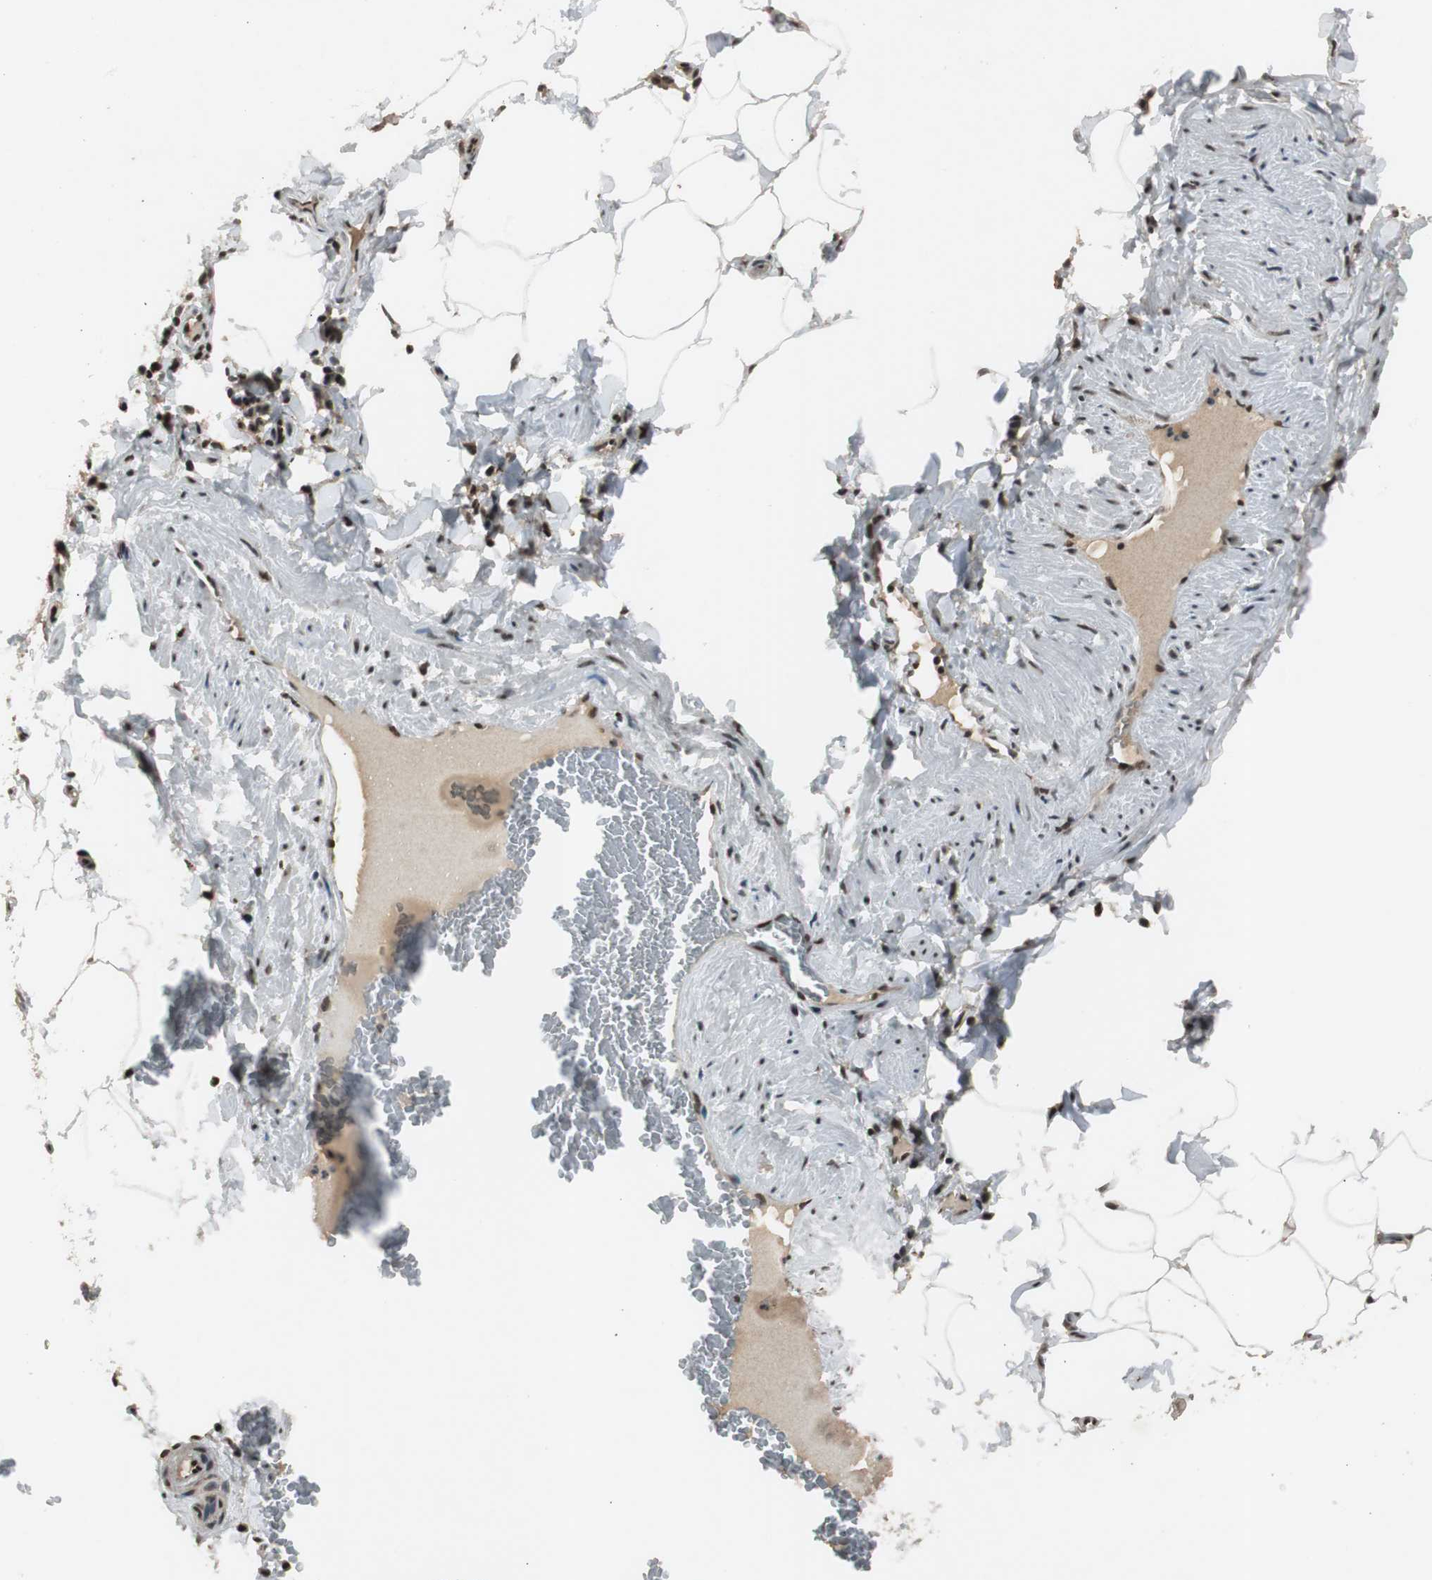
{"staining": {"intensity": "moderate", "quantity": "25%-75%", "location": "cytoplasmic/membranous"}, "tissue": "adipose tissue", "cell_type": "Adipocytes", "image_type": "normal", "snomed": [{"axis": "morphology", "description": "Normal tissue, NOS"}, {"axis": "topography", "description": "Vascular tissue"}], "caption": "The histopathology image displays immunohistochemical staining of benign adipose tissue. There is moderate cytoplasmic/membranous expression is identified in approximately 25%-75% of adipocytes. Ihc stains the protein of interest in brown and the nuclei are stained blue.", "gene": "BOLA1", "patient": {"sex": "male", "age": 41}}